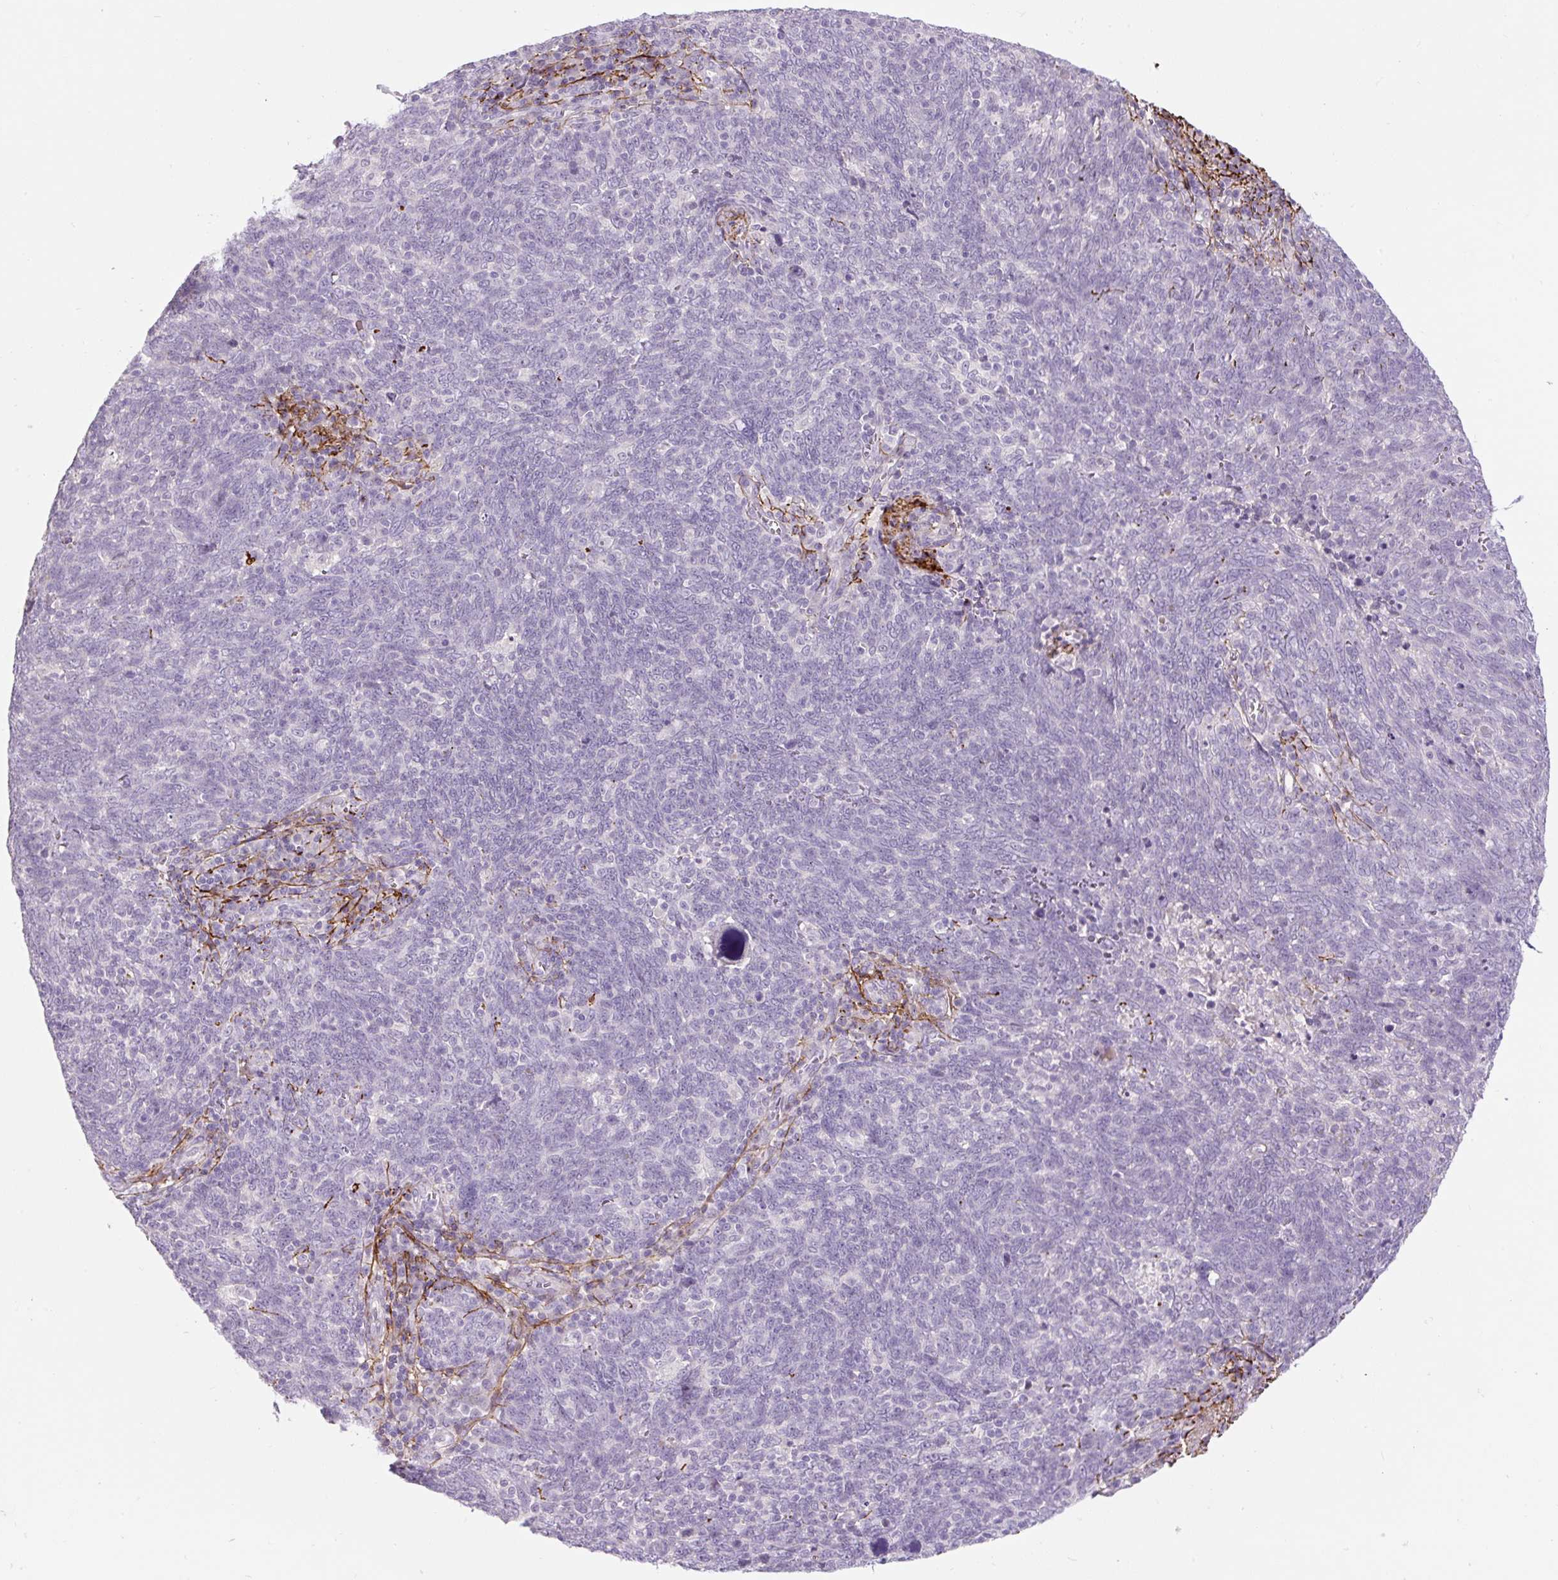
{"staining": {"intensity": "negative", "quantity": "none", "location": "none"}, "tissue": "lung cancer", "cell_type": "Tumor cells", "image_type": "cancer", "snomed": [{"axis": "morphology", "description": "Squamous cell carcinoma, NOS"}, {"axis": "topography", "description": "Lung"}], "caption": "Lung cancer was stained to show a protein in brown. There is no significant expression in tumor cells.", "gene": "FBN1", "patient": {"sex": "female", "age": 72}}